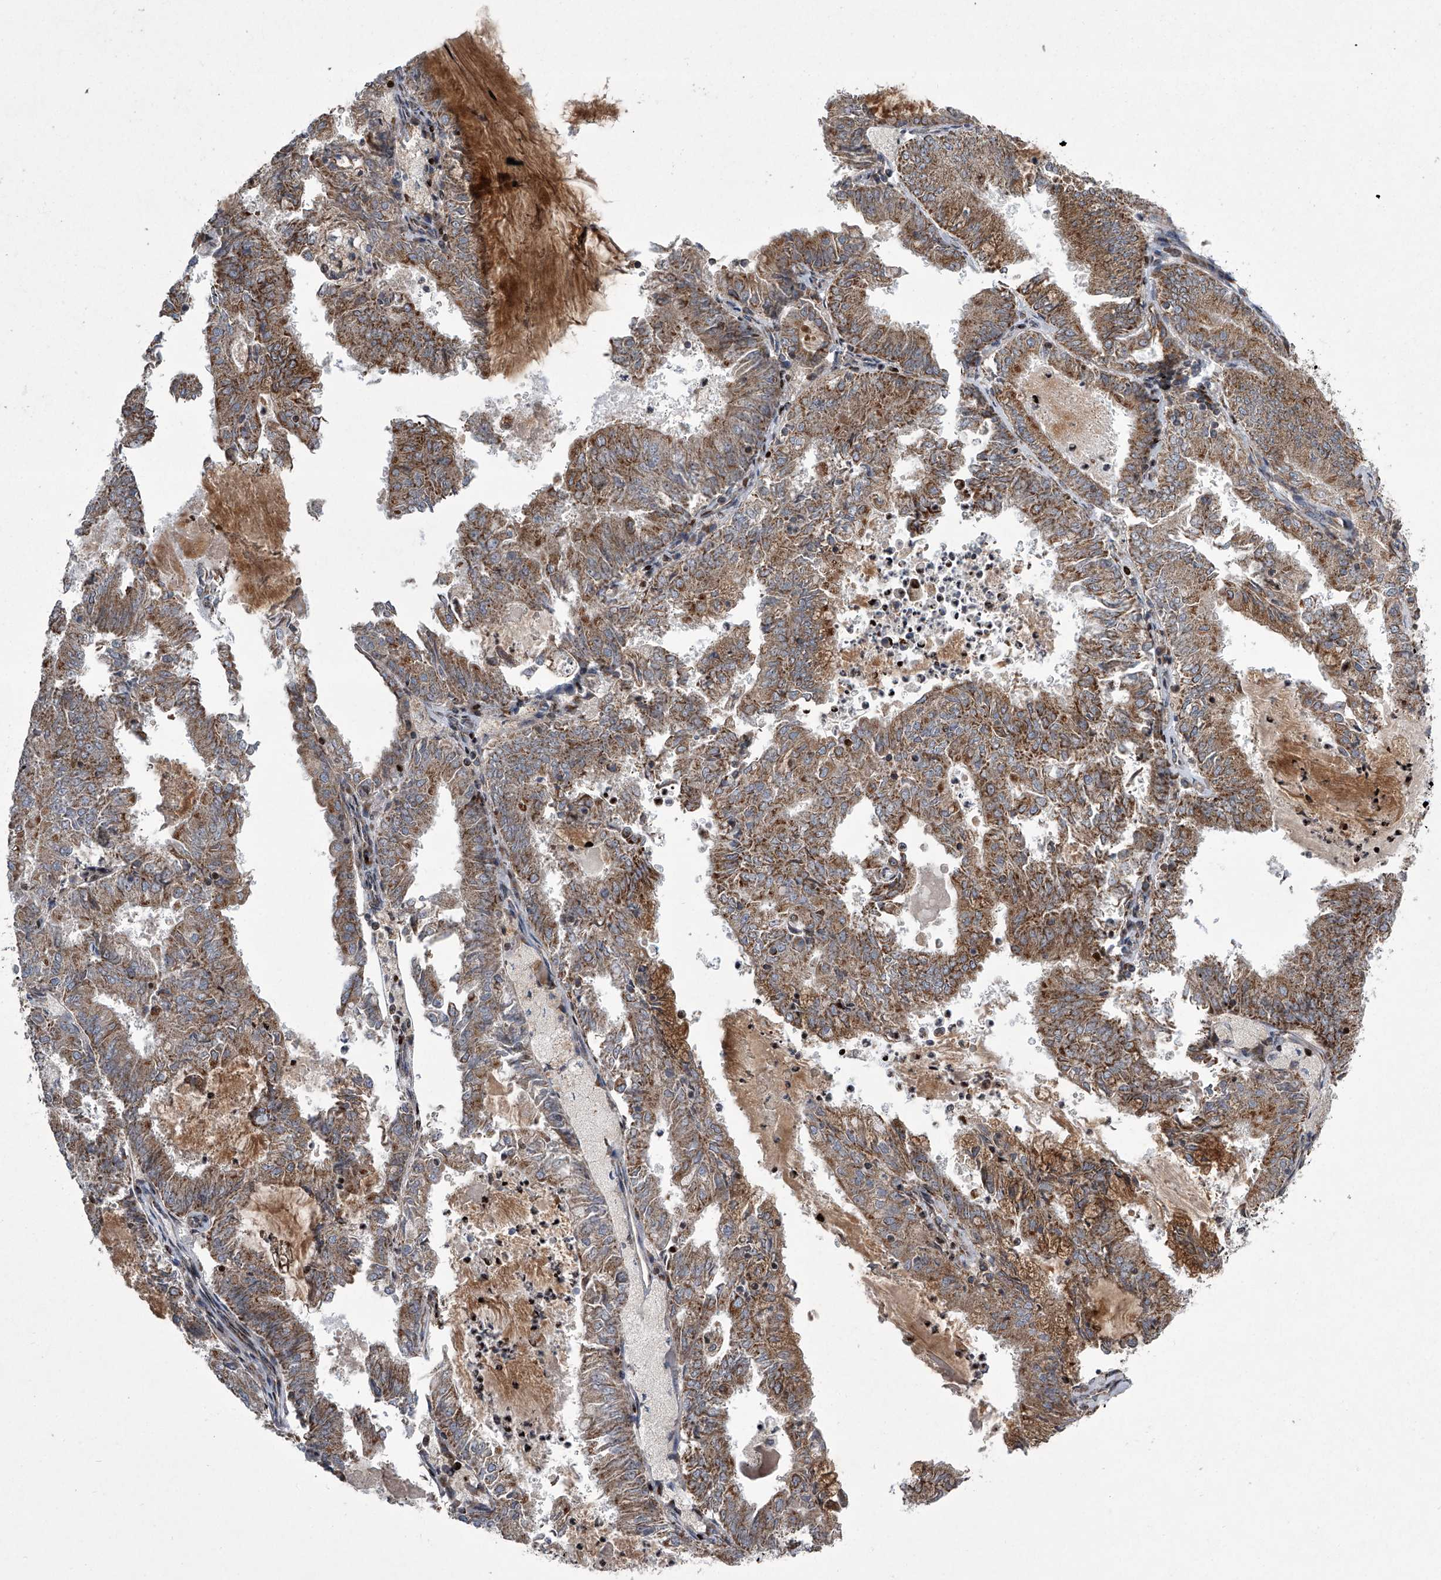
{"staining": {"intensity": "moderate", "quantity": ">75%", "location": "cytoplasmic/membranous"}, "tissue": "endometrial cancer", "cell_type": "Tumor cells", "image_type": "cancer", "snomed": [{"axis": "morphology", "description": "Adenocarcinoma, NOS"}, {"axis": "topography", "description": "Endometrium"}], "caption": "Protein expression analysis of adenocarcinoma (endometrial) demonstrates moderate cytoplasmic/membranous positivity in about >75% of tumor cells.", "gene": "STRADA", "patient": {"sex": "female", "age": 57}}